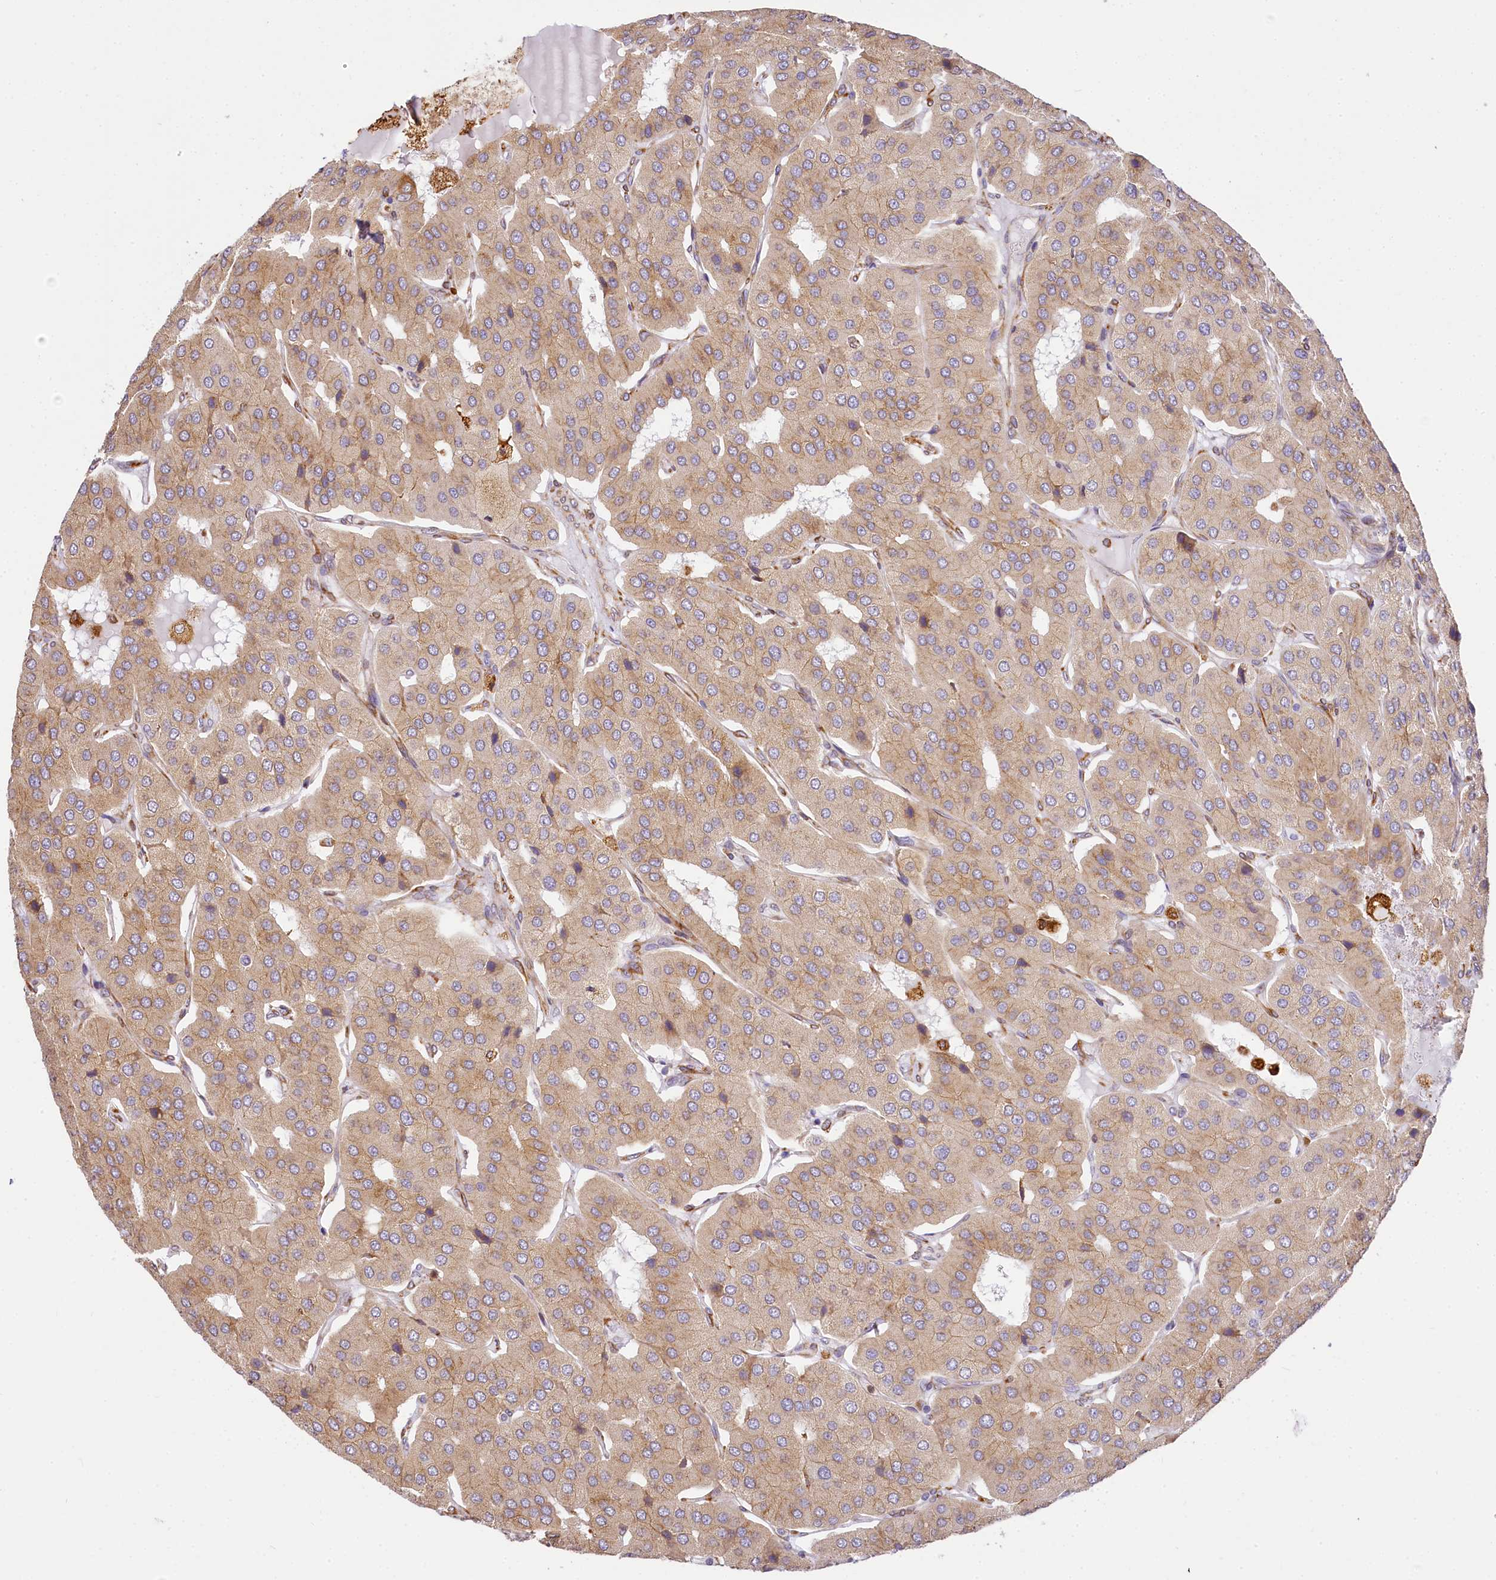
{"staining": {"intensity": "moderate", "quantity": ">75%", "location": "cytoplasmic/membranous"}, "tissue": "parathyroid gland", "cell_type": "Glandular cells", "image_type": "normal", "snomed": [{"axis": "morphology", "description": "Normal tissue, NOS"}, {"axis": "morphology", "description": "Adenoma, NOS"}, {"axis": "topography", "description": "Parathyroid gland"}], "caption": "The photomicrograph reveals staining of unremarkable parathyroid gland, revealing moderate cytoplasmic/membranous protein staining (brown color) within glandular cells. (DAB (3,3'-diaminobenzidine) IHC, brown staining for protein, blue staining for nuclei).", "gene": "PPIP5K2", "patient": {"sex": "female", "age": 86}}